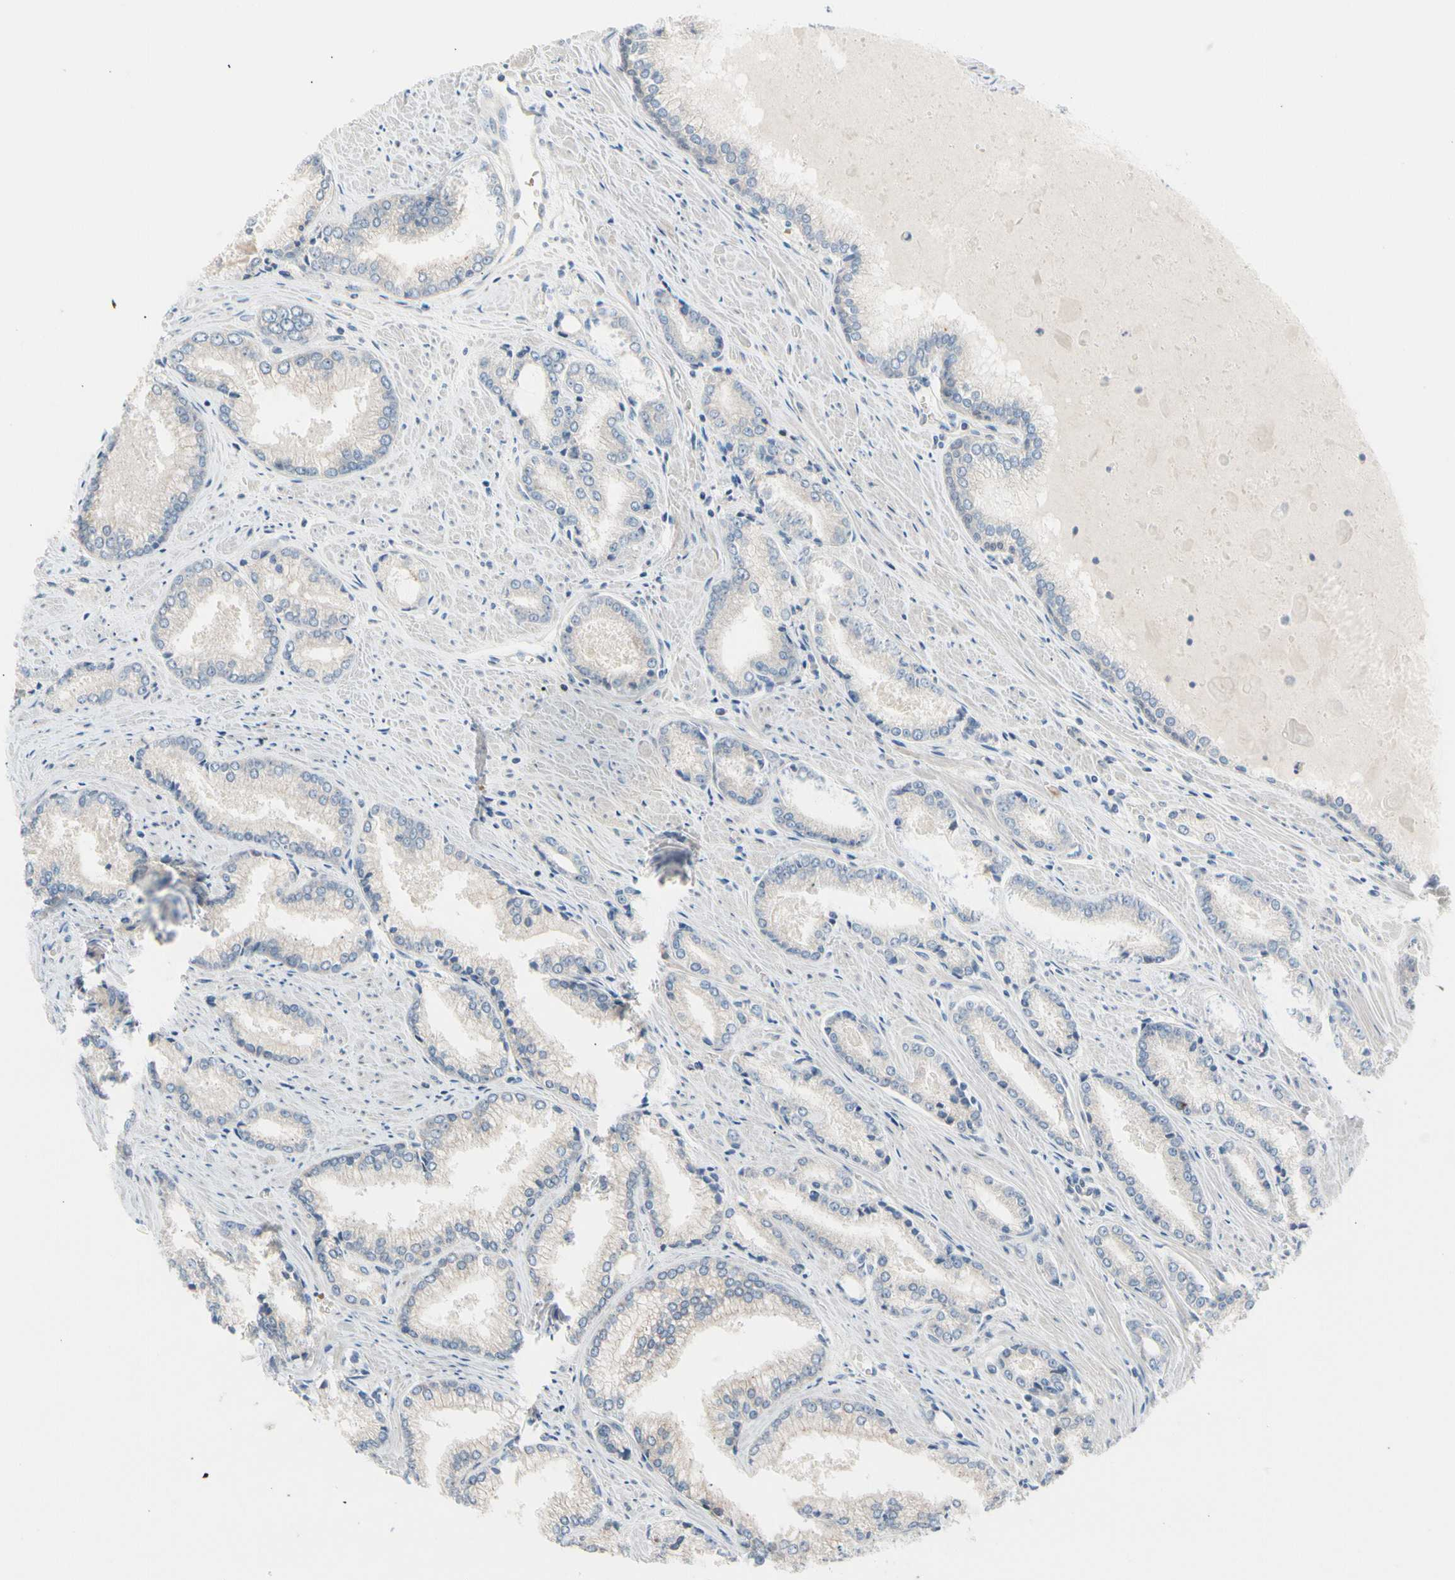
{"staining": {"intensity": "negative", "quantity": "none", "location": "none"}, "tissue": "prostate cancer", "cell_type": "Tumor cells", "image_type": "cancer", "snomed": [{"axis": "morphology", "description": "Adenocarcinoma, Low grade"}, {"axis": "topography", "description": "Prostate"}], "caption": "Protein analysis of prostate cancer (adenocarcinoma (low-grade)) exhibits no significant positivity in tumor cells.", "gene": "MAP3K3", "patient": {"sex": "male", "age": 64}}